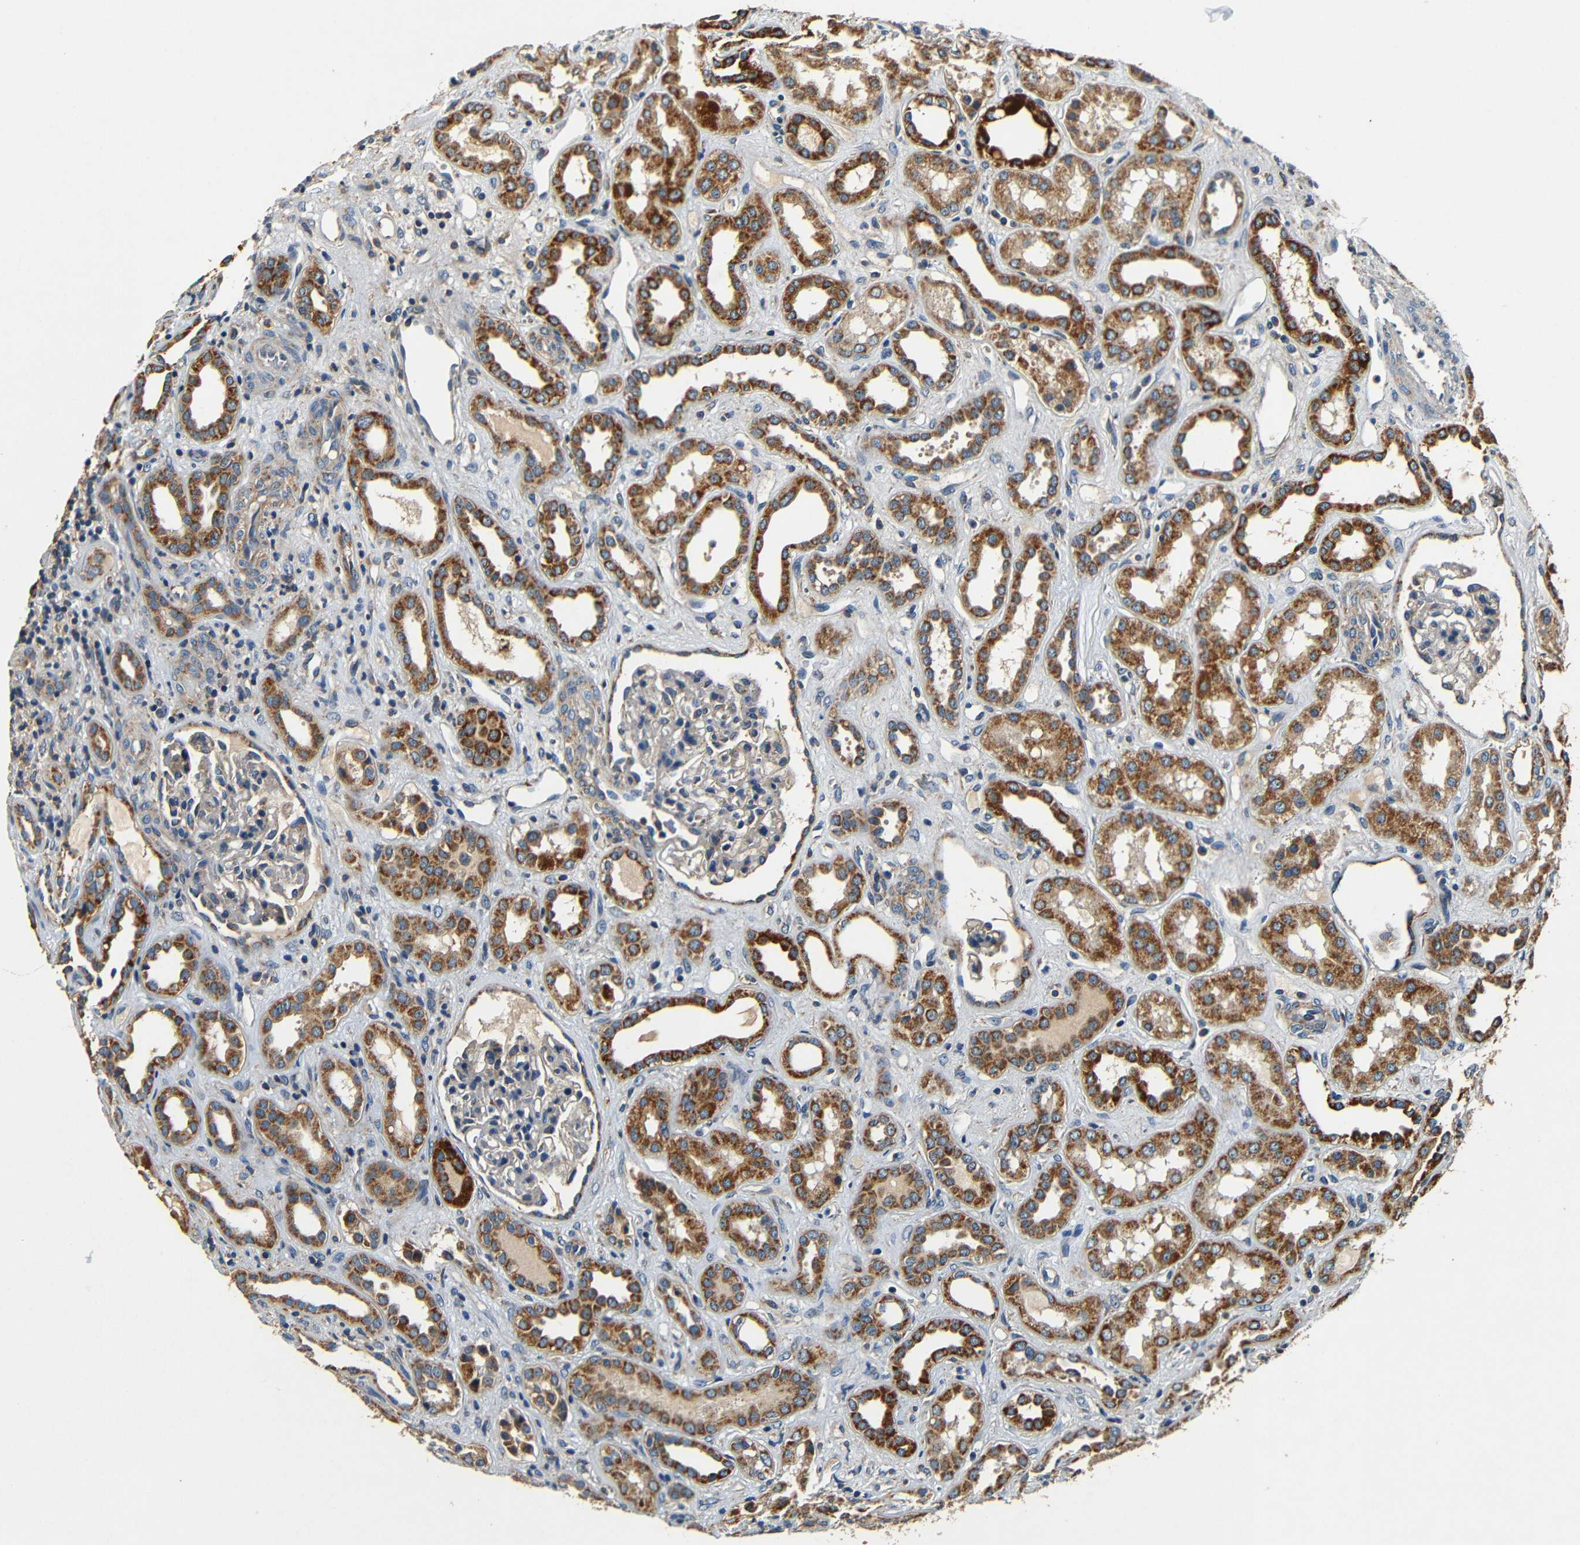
{"staining": {"intensity": "negative", "quantity": "none", "location": "none"}, "tissue": "kidney", "cell_type": "Cells in glomeruli", "image_type": "normal", "snomed": [{"axis": "morphology", "description": "Normal tissue, NOS"}, {"axis": "topography", "description": "Kidney"}], "caption": "Kidney was stained to show a protein in brown. There is no significant expression in cells in glomeruli. Nuclei are stained in blue.", "gene": "MTX1", "patient": {"sex": "male", "age": 59}}